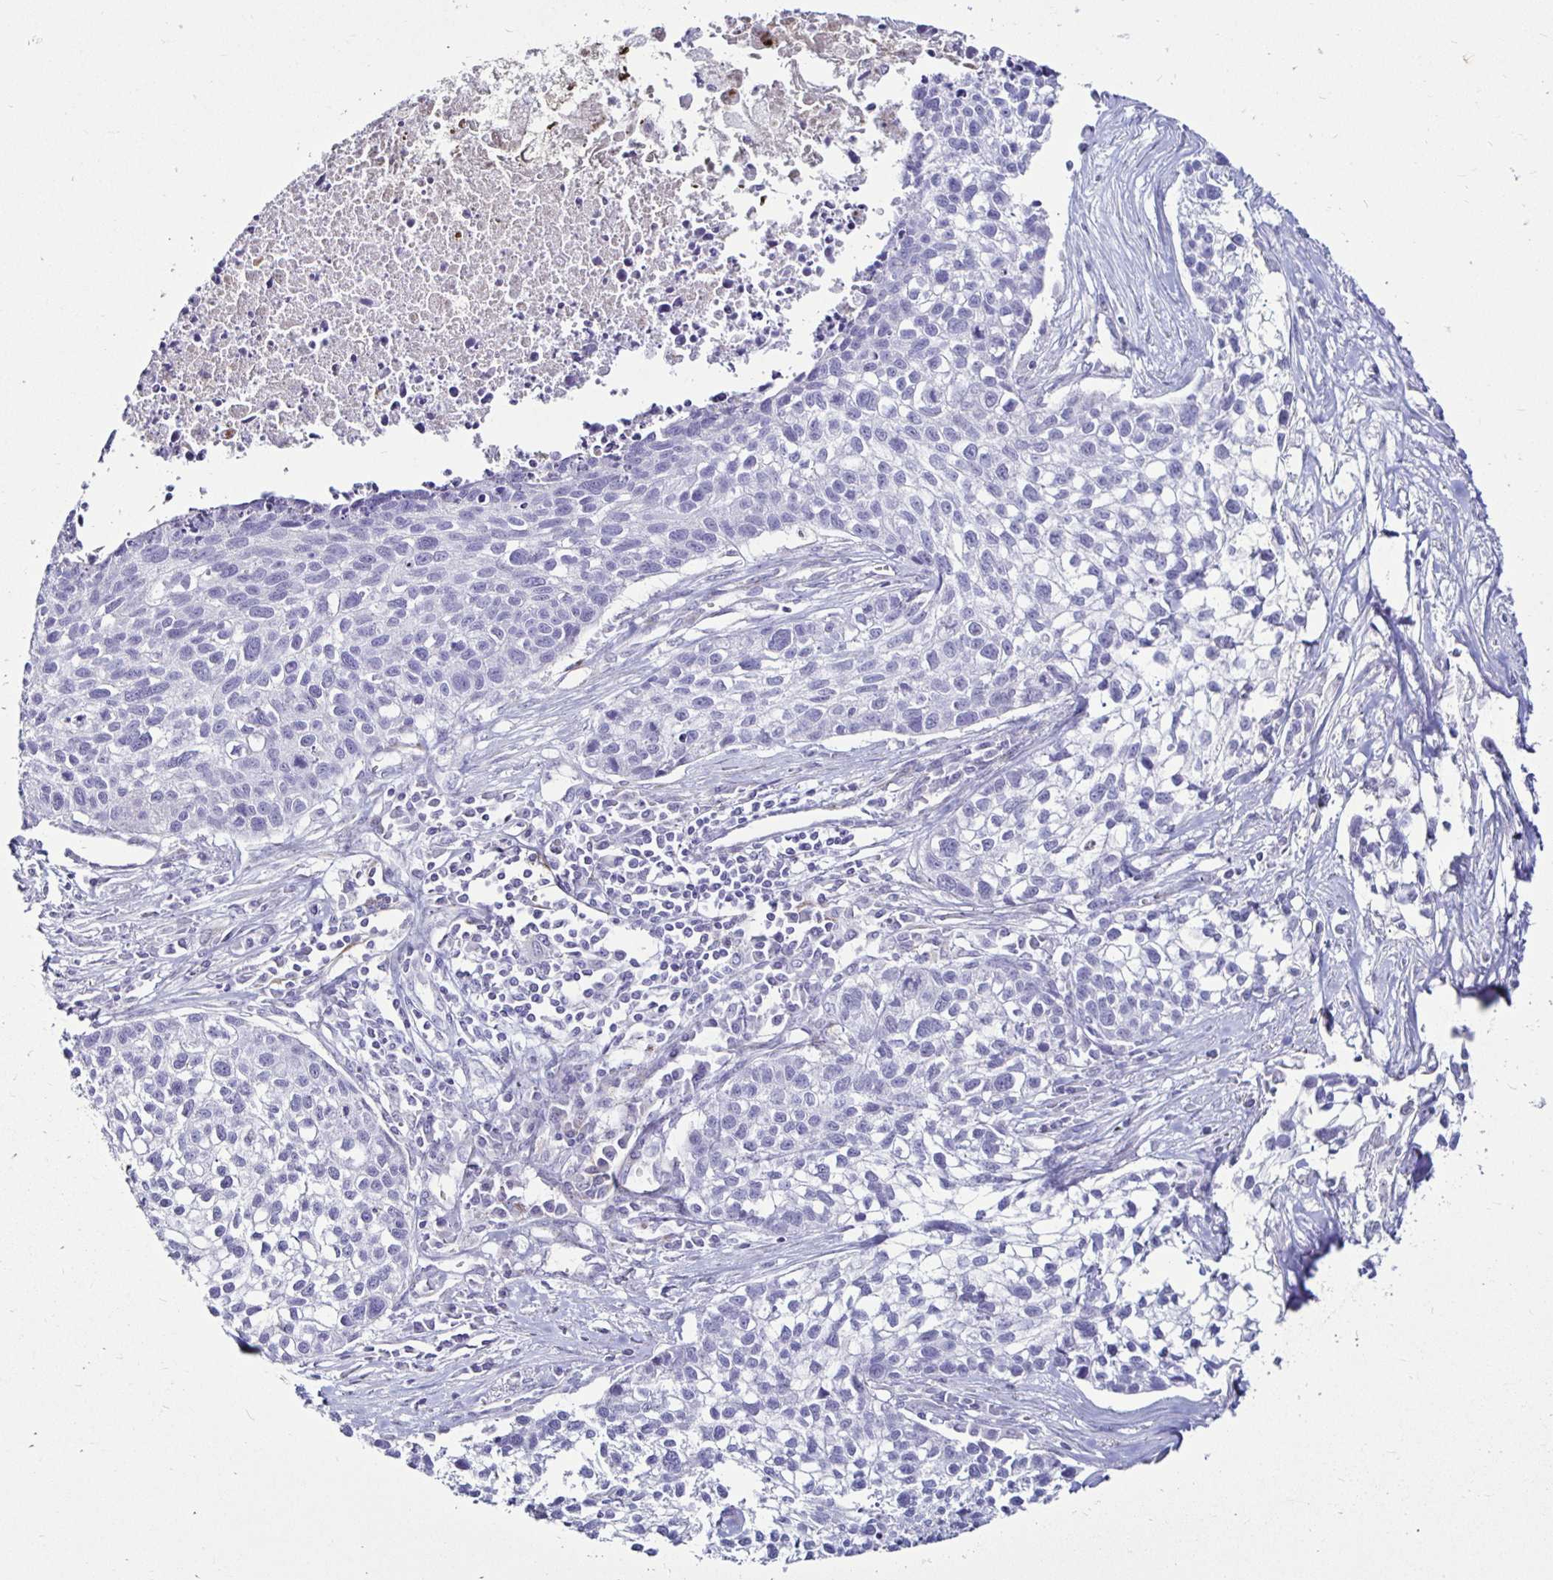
{"staining": {"intensity": "negative", "quantity": "none", "location": "none"}, "tissue": "lung cancer", "cell_type": "Tumor cells", "image_type": "cancer", "snomed": [{"axis": "morphology", "description": "Squamous cell carcinoma, NOS"}, {"axis": "topography", "description": "Lung"}], "caption": "Tumor cells show no significant protein expression in lung squamous cell carcinoma. (DAB (3,3'-diaminobenzidine) immunohistochemistry with hematoxylin counter stain).", "gene": "TIMP1", "patient": {"sex": "male", "age": 74}}